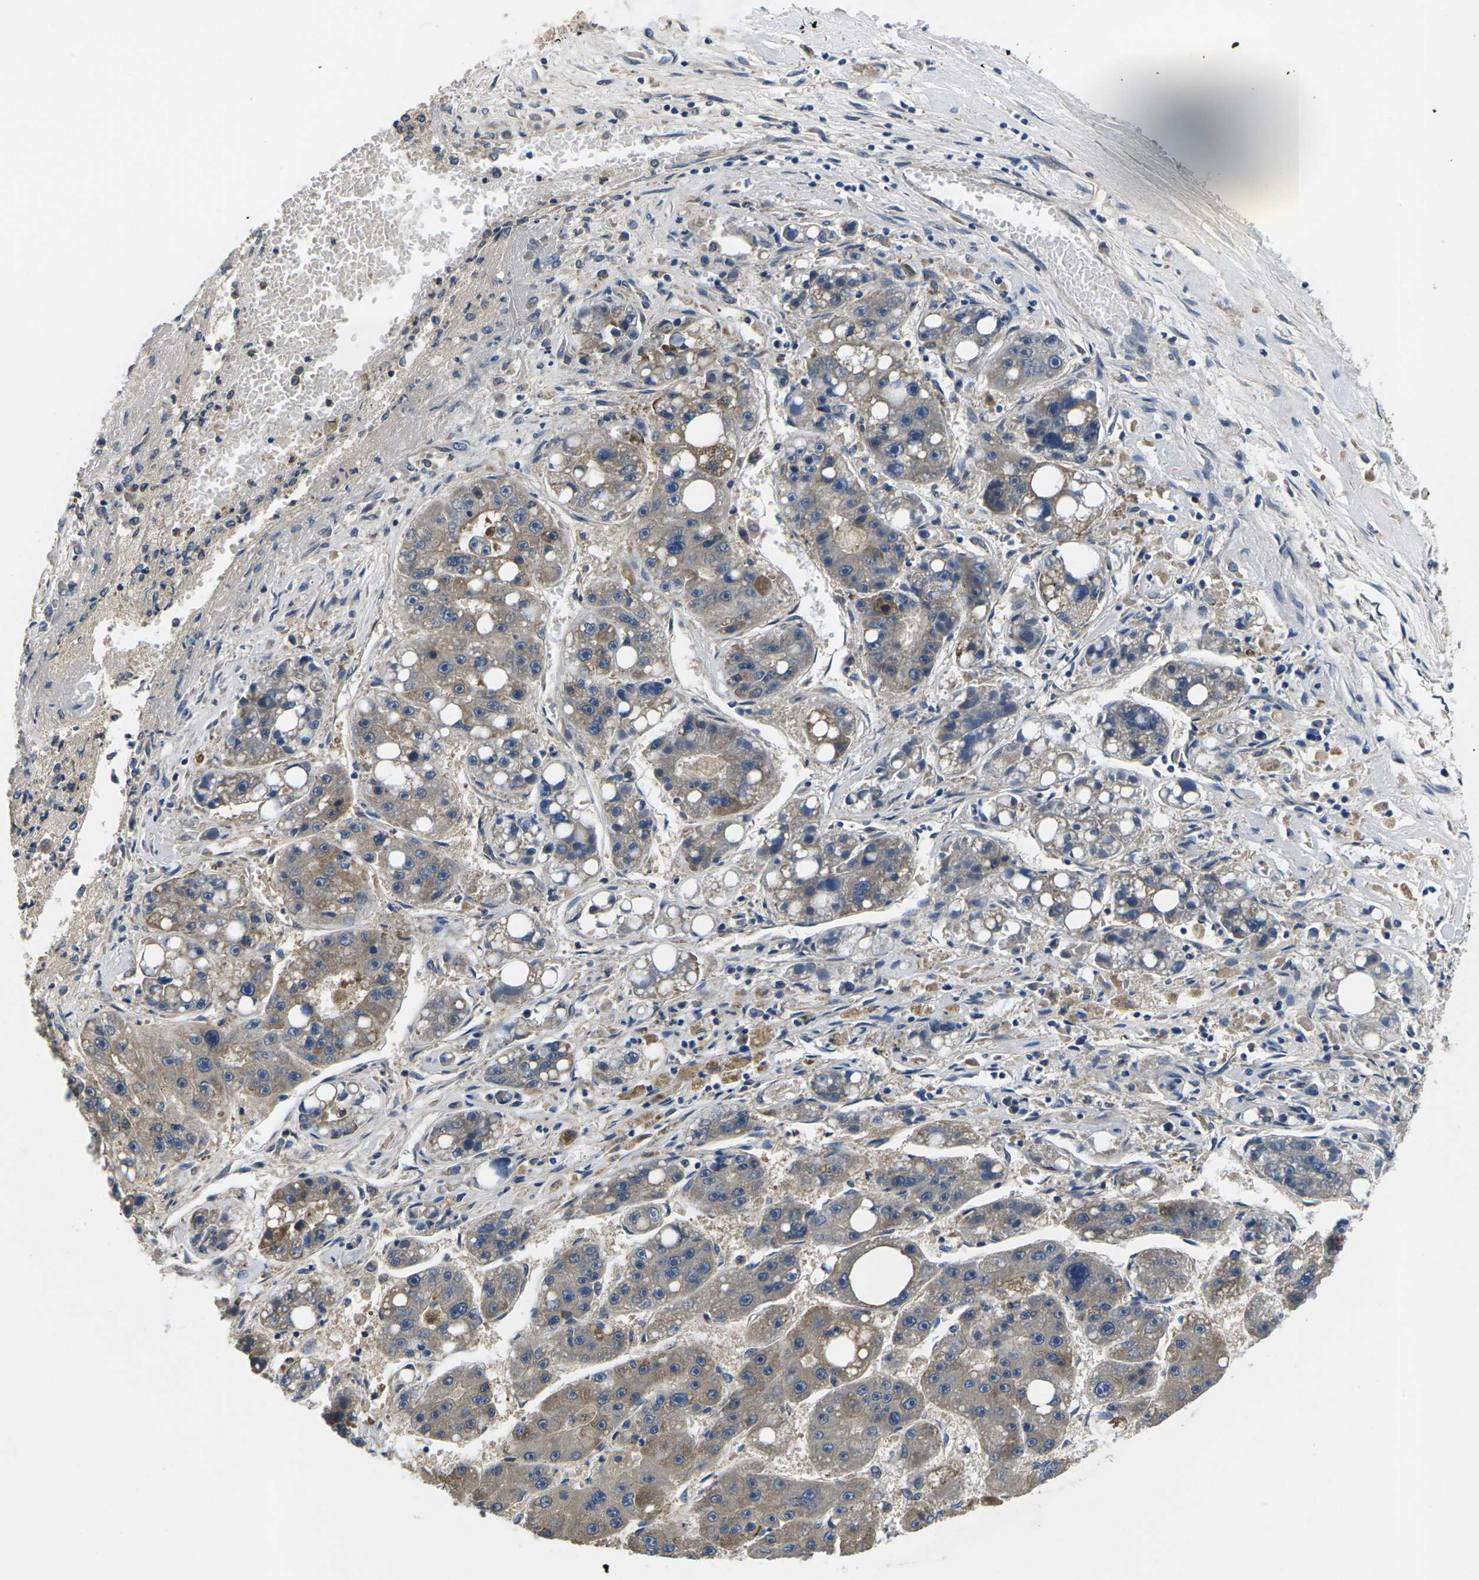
{"staining": {"intensity": "weak", "quantity": "25%-75%", "location": "cytoplasmic/membranous"}, "tissue": "liver cancer", "cell_type": "Tumor cells", "image_type": "cancer", "snomed": [{"axis": "morphology", "description": "Carcinoma, Hepatocellular, NOS"}, {"axis": "topography", "description": "Liver"}], "caption": "A histopathology image of human liver cancer stained for a protein demonstrates weak cytoplasmic/membranous brown staining in tumor cells.", "gene": "PLCE1", "patient": {"sex": "female", "age": 61}}